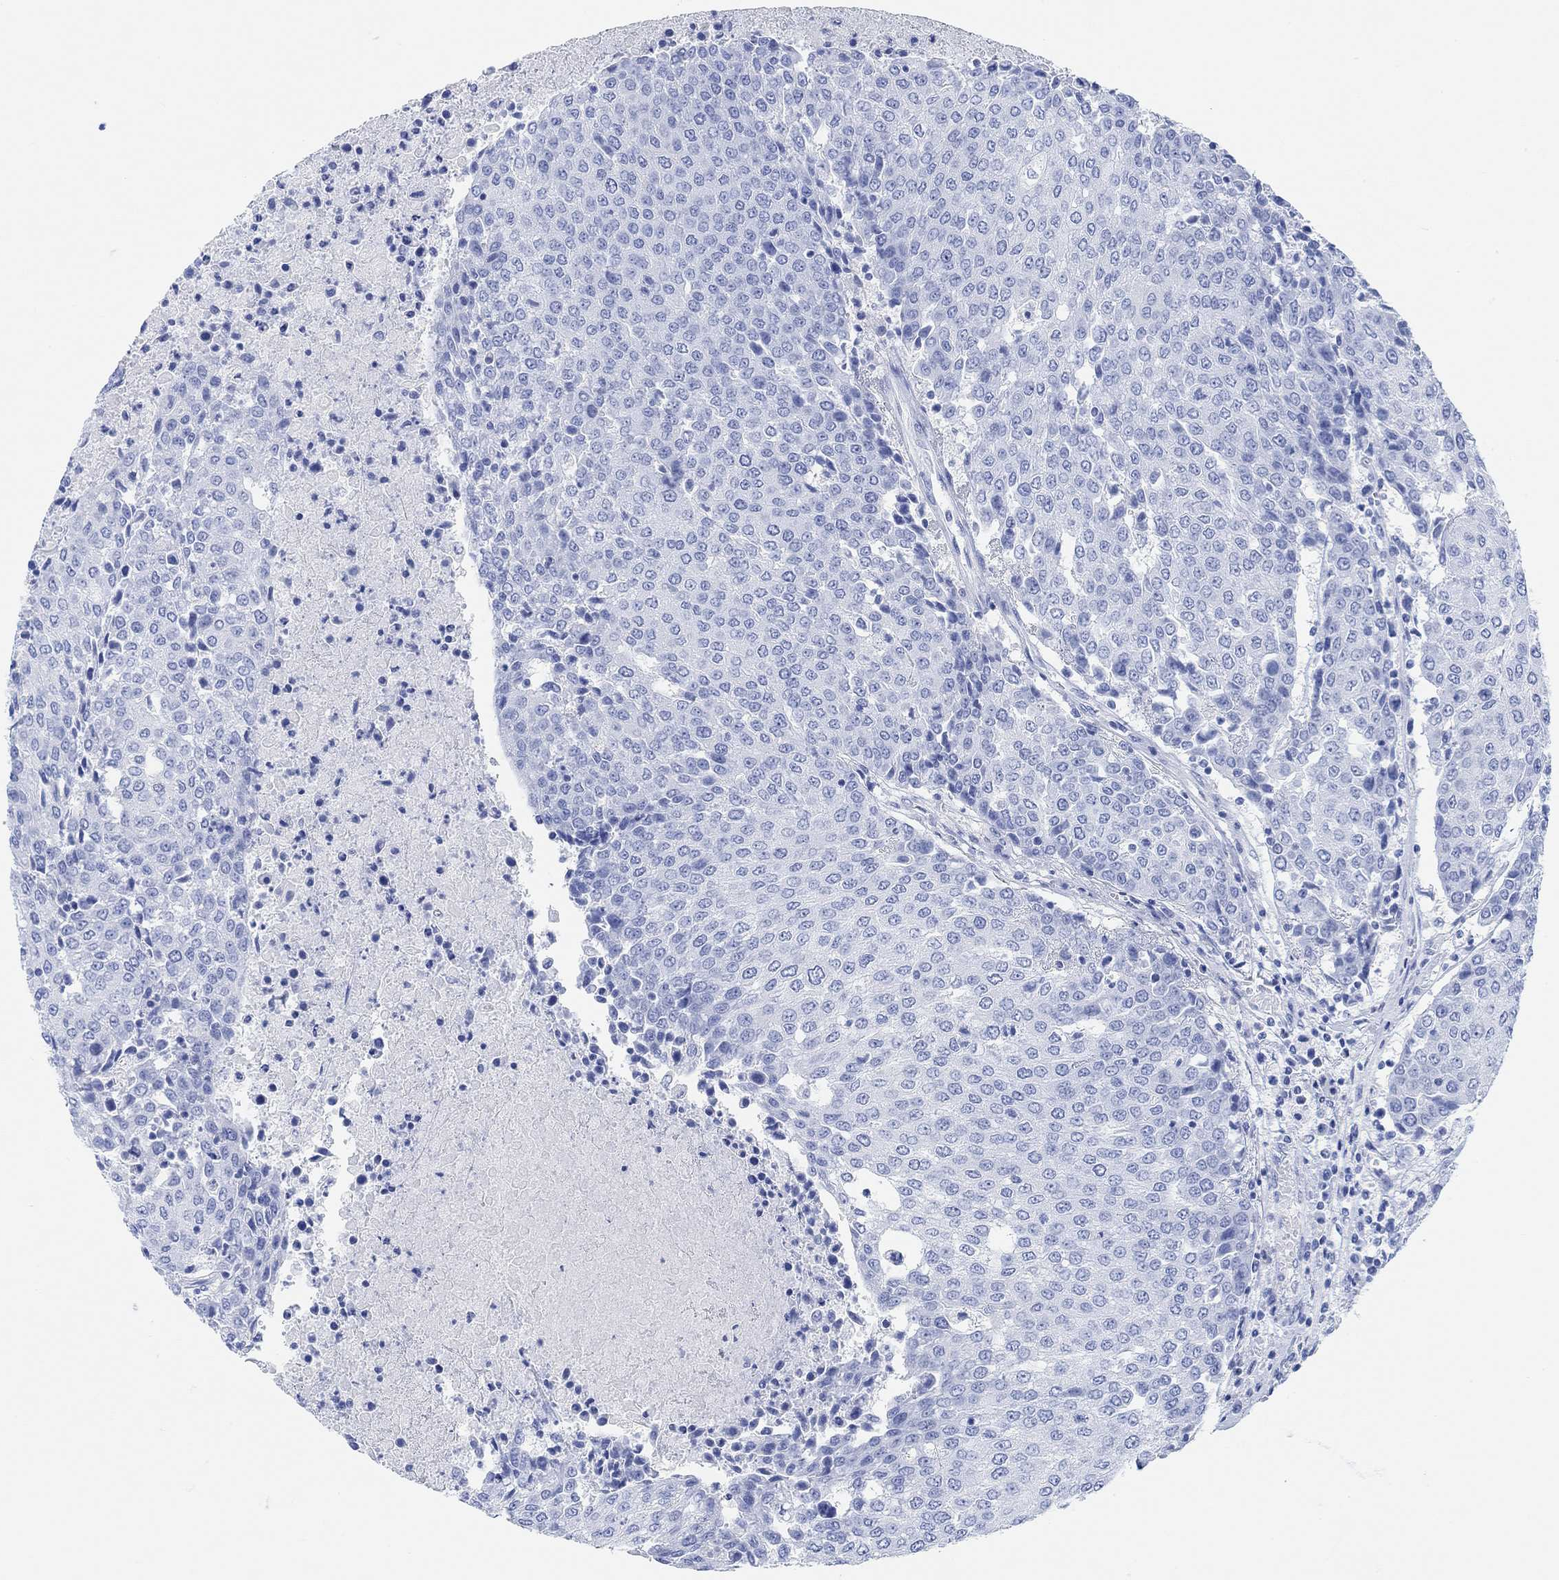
{"staining": {"intensity": "negative", "quantity": "none", "location": "none"}, "tissue": "urothelial cancer", "cell_type": "Tumor cells", "image_type": "cancer", "snomed": [{"axis": "morphology", "description": "Urothelial carcinoma, High grade"}, {"axis": "topography", "description": "Urinary bladder"}], "caption": "Human high-grade urothelial carcinoma stained for a protein using immunohistochemistry demonstrates no expression in tumor cells.", "gene": "ANKRD33", "patient": {"sex": "female", "age": 85}}